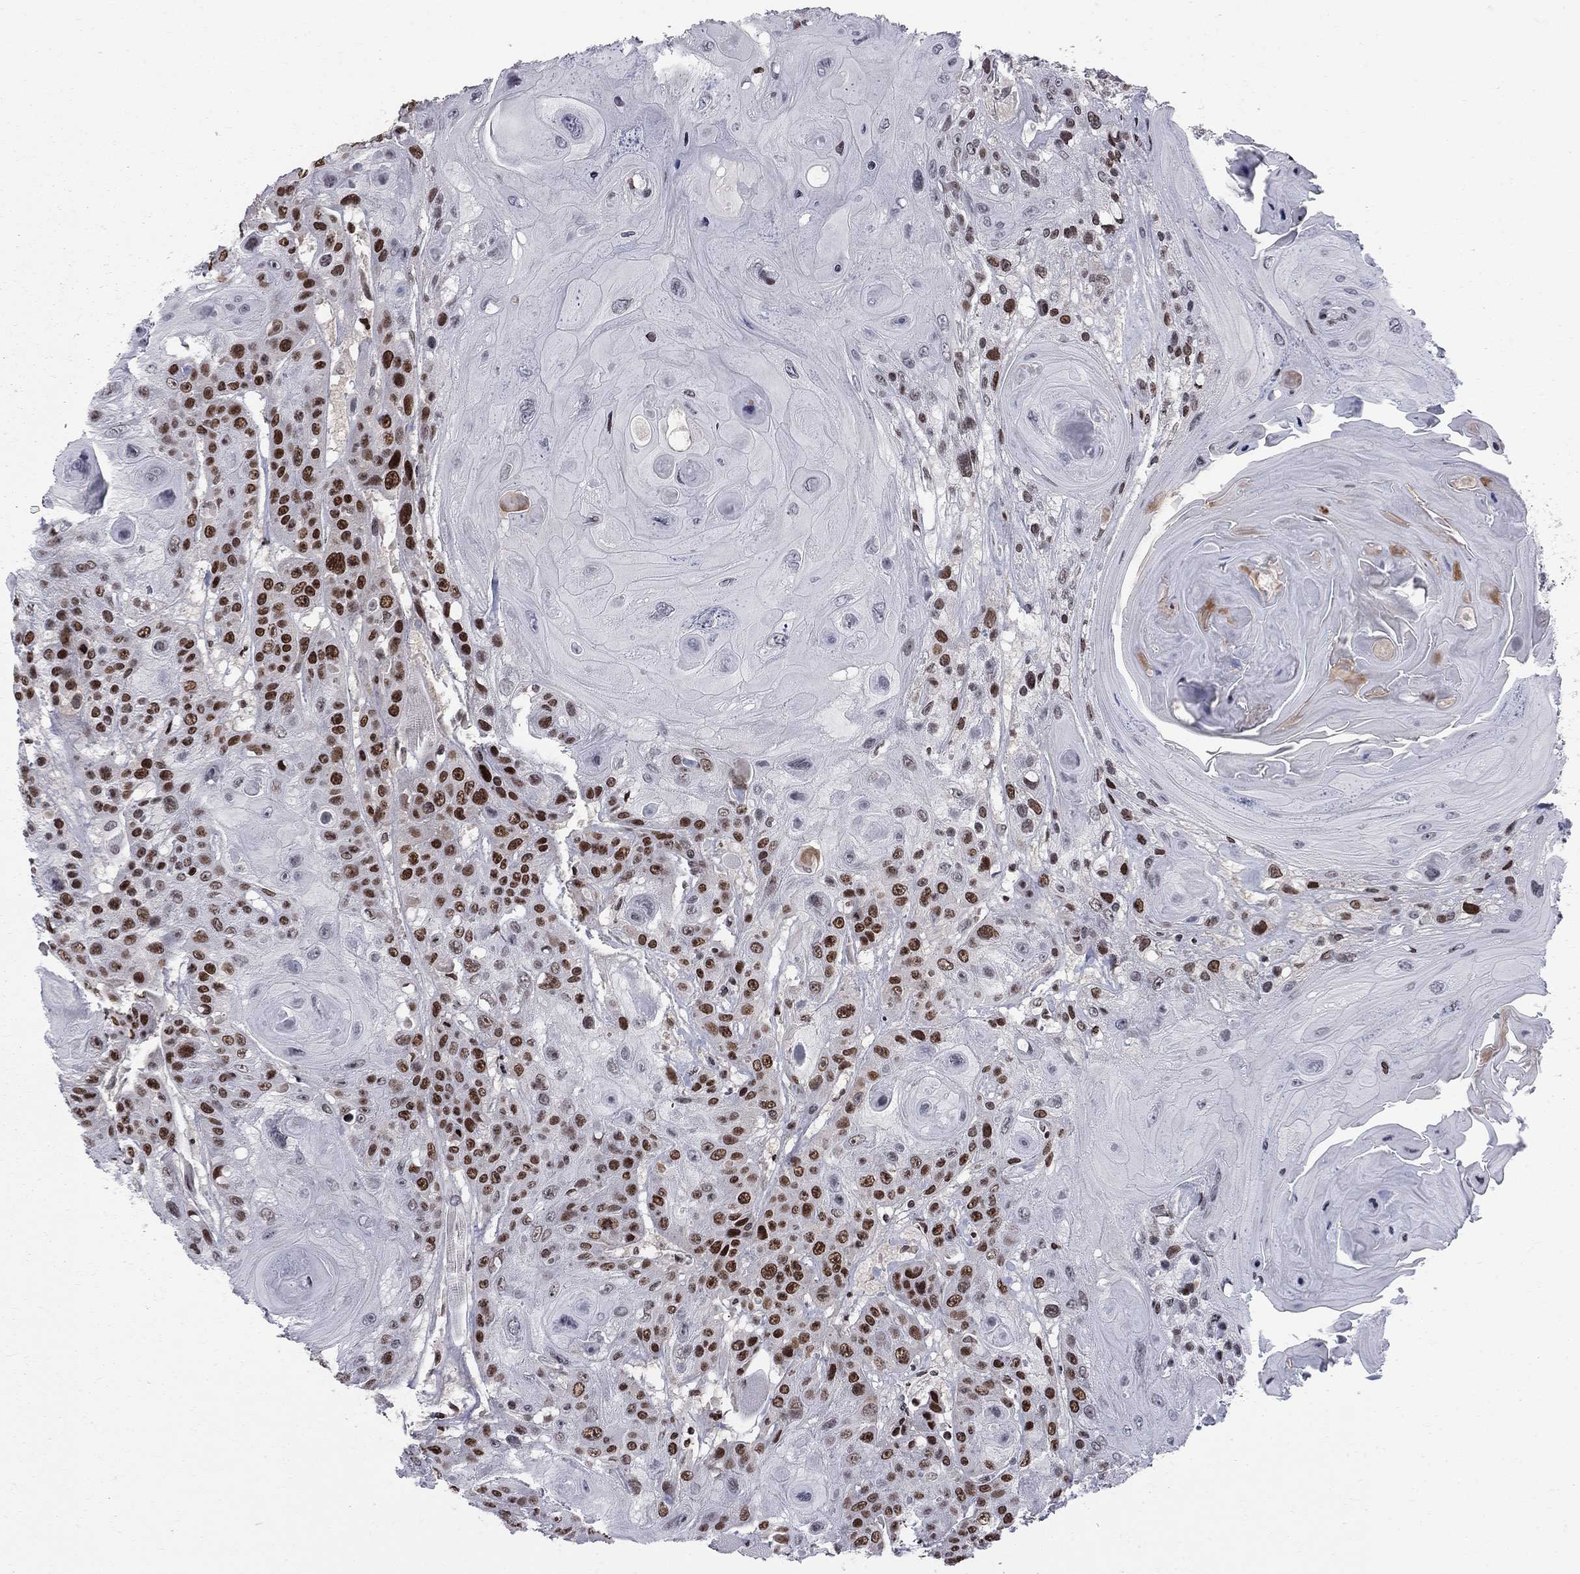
{"staining": {"intensity": "strong", "quantity": ">75%", "location": "nuclear"}, "tissue": "head and neck cancer", "cell_type": "Tumor cells", "image_type": "cancer", "snomed": [{"axis": "morphology", "description": "Squamous cell carcinoma, NOS"}, {"axis": "topography", "description": "Head-Neck"}], "caption": "Immunohistochemistry (DAB (3,3'-diaminobenzidine)) staining of human head and neck cancer demonstrates strong nuclear protein positivity in approximately >75% of tumor cells. The staining was performed using DAB, with brown indicating positive protein expression. Nuclei are stained blue with hematoxylin.", "gene": "RNASEH2C", "patient": {"sex": "female", "age": 59}}